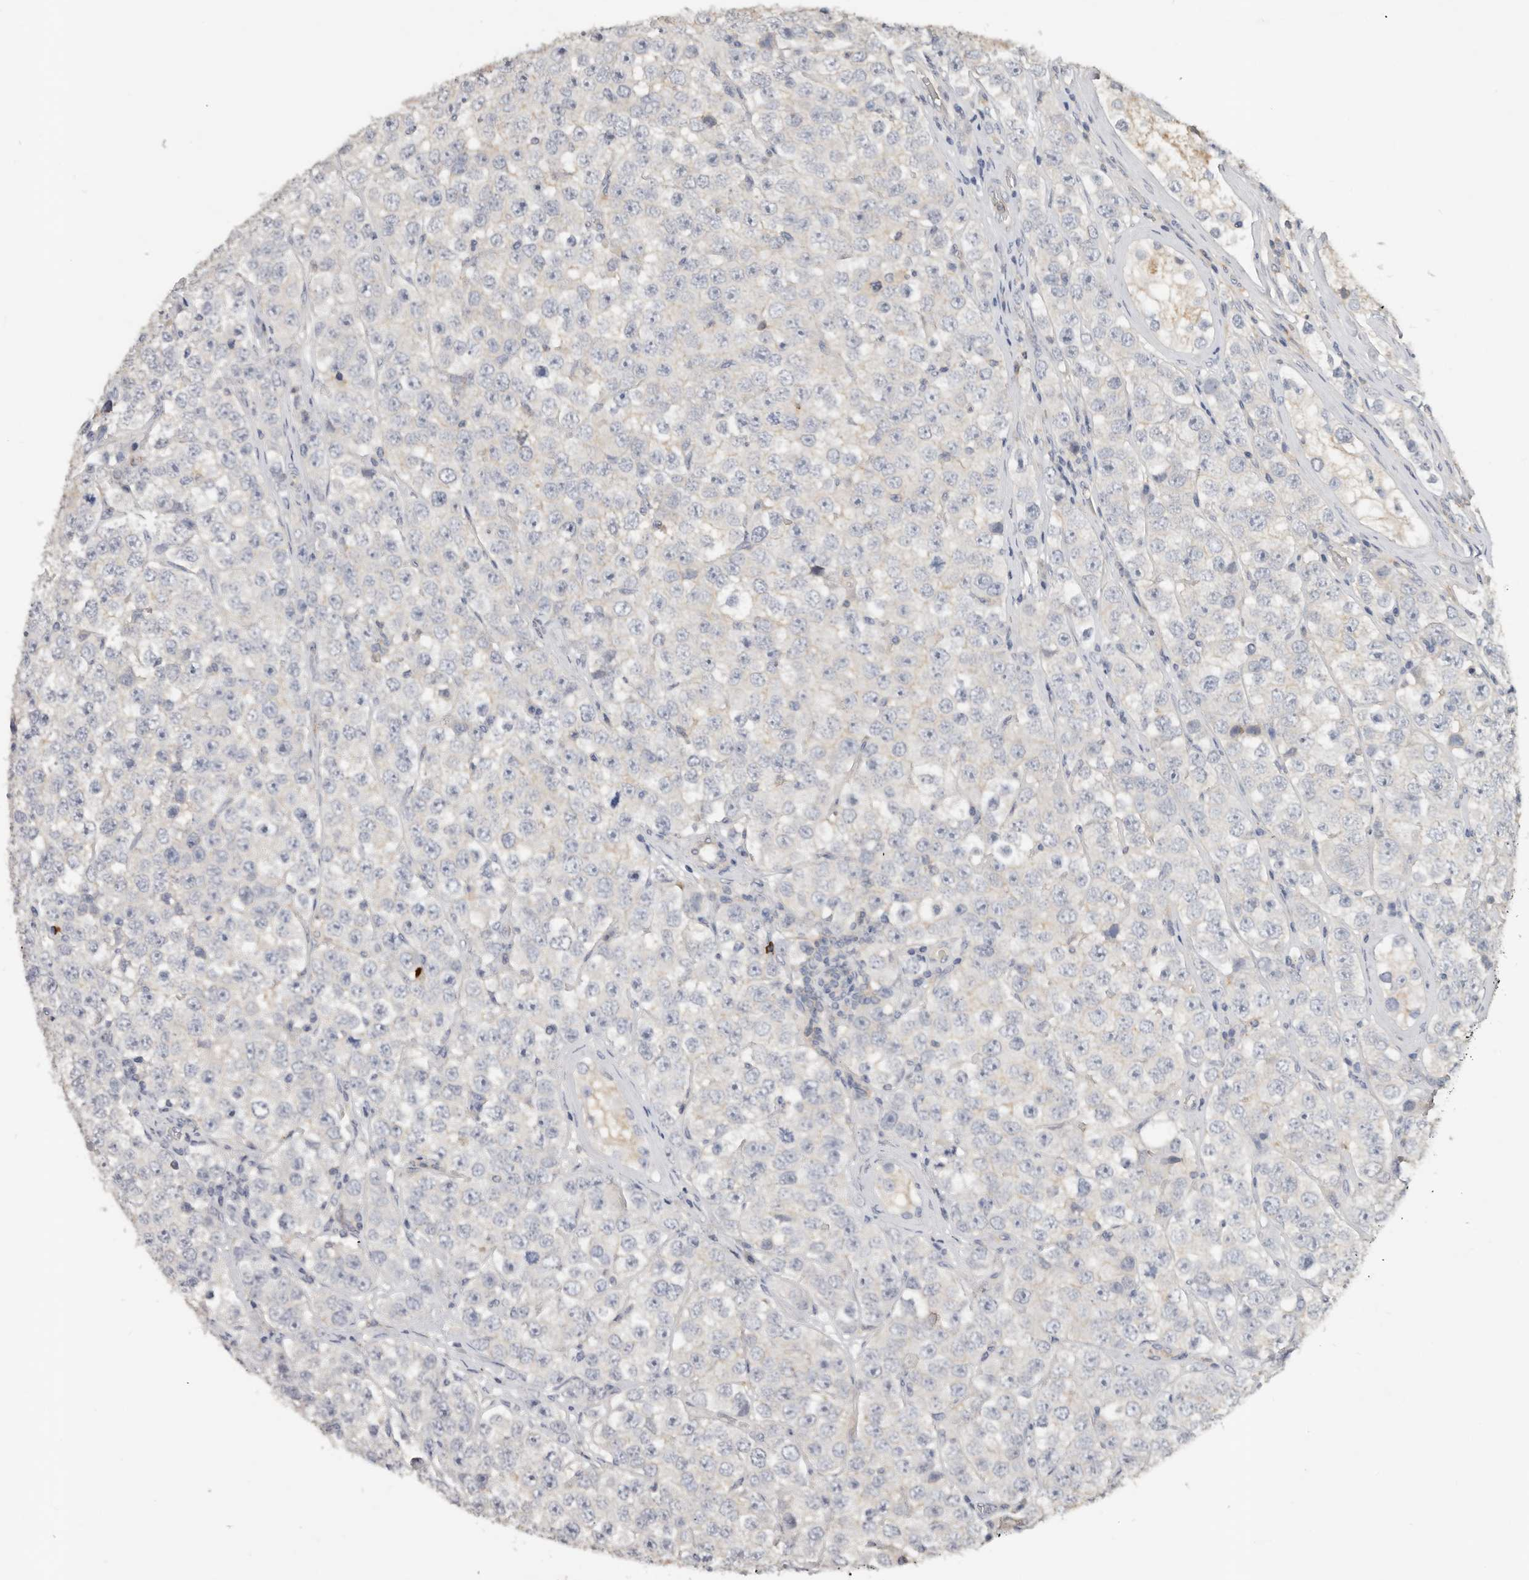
{"staining": {"intensity": "negative", "quantity": "none", "location": "none"}, "tissue": "testis cancer", "cell_type": "Tumor cells", "image_type": "cancer", "snomed": [{"axis": "morphology", "description": "Seminoma, NOS"}, {"axis": "topography", "description": "Testis"}], "caption": "Tumor cells show no significant protein positivity in testis cancer. The staining is performed using DAB (3,3'-diaminobenzidine) brown chromogen with nuclei counter-stained in using hematoxylin.", "gene": "WDTC1", "patient": {"sex": "male", "age": 28}}